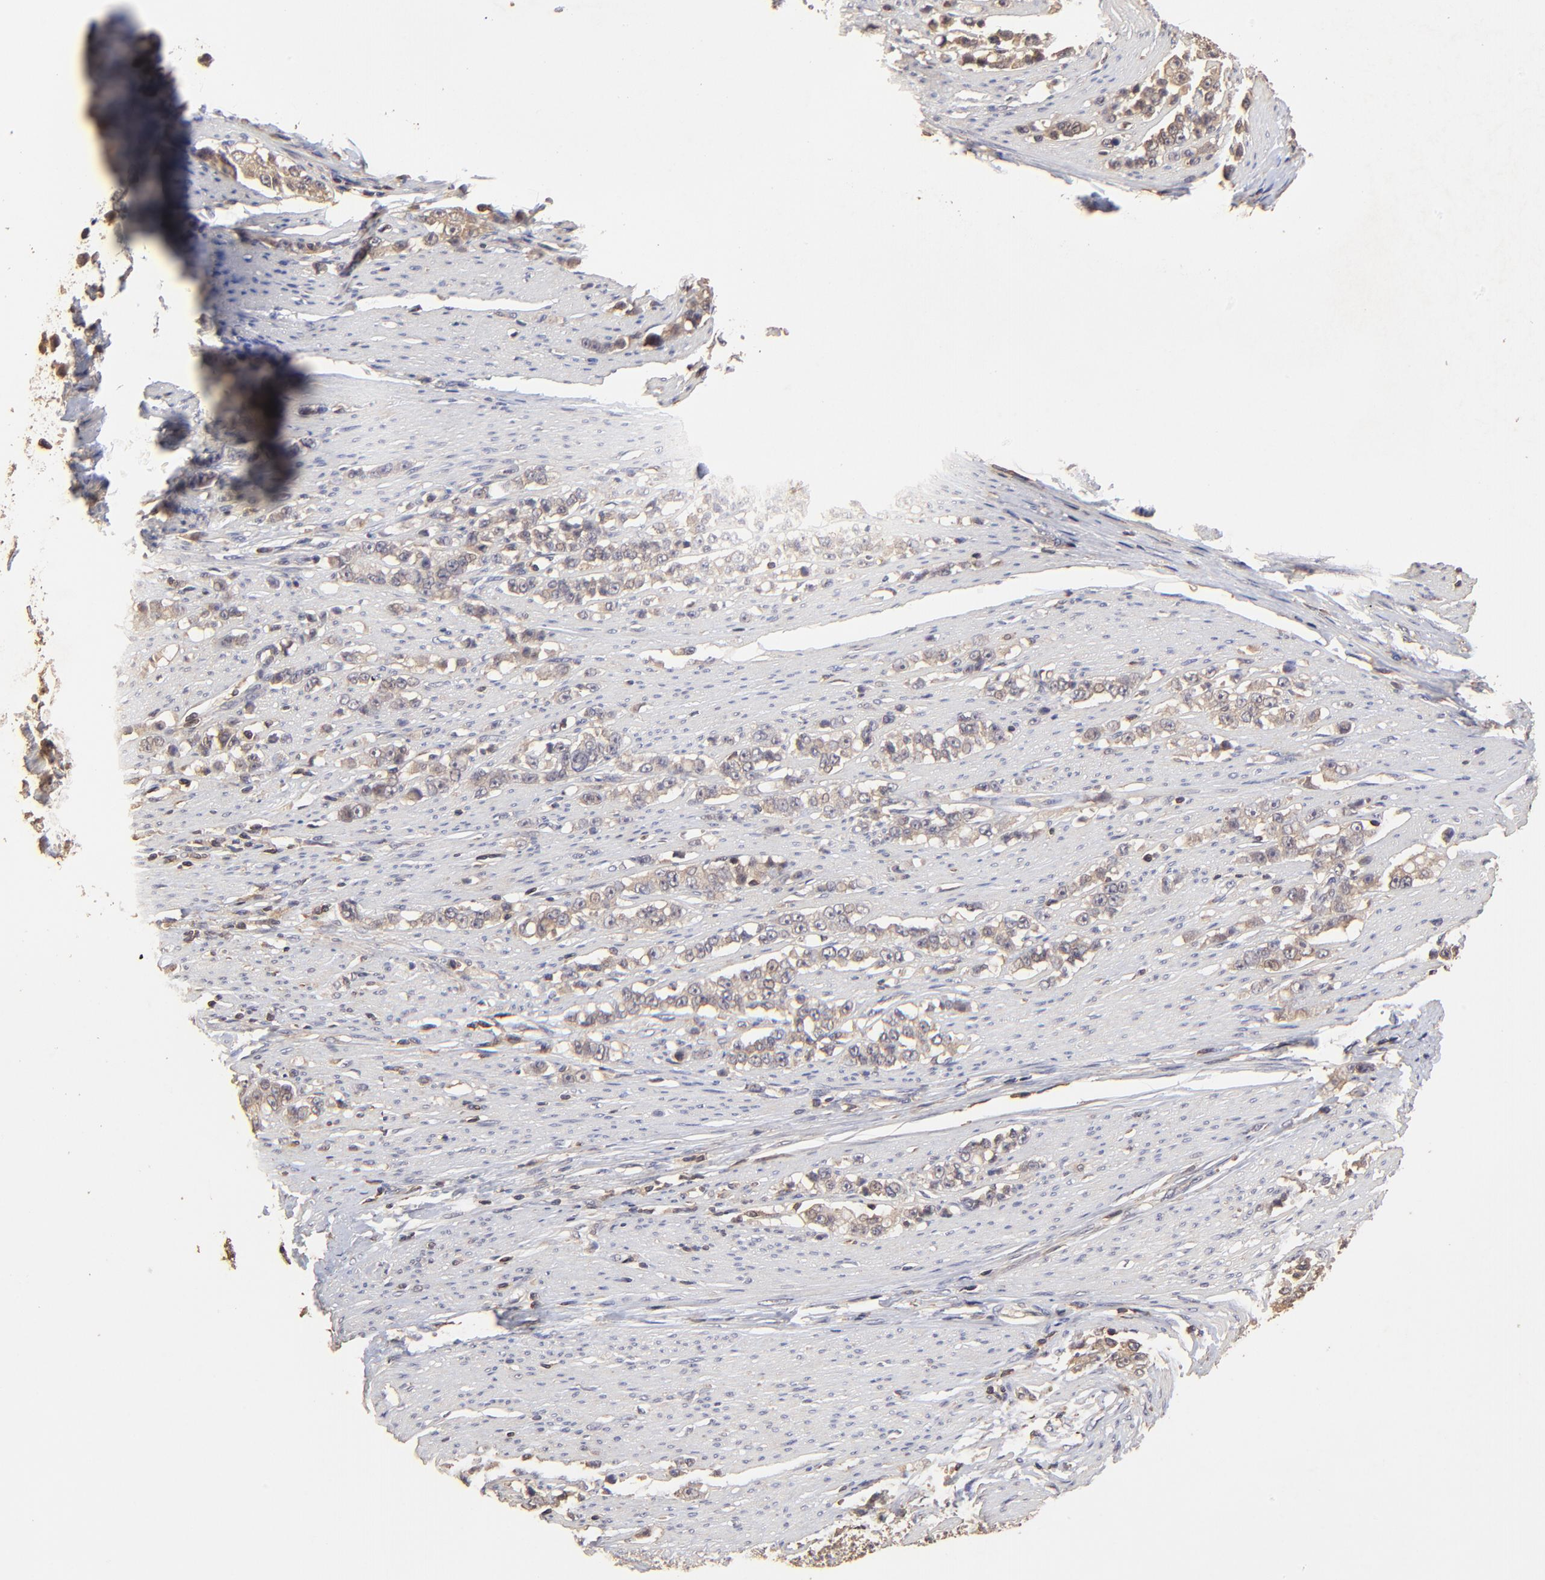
{"staining": {"intensity": "moderate", "quantity": ">75%", "location": "cytoplasmic/membranous"}, "tissue": "stomach cancer", "cell_type": "Tumor cells", "image_type": "cancer", "snomed": [{"axis": "morphology", "description": "Adenocarcinoma, NOS"}, {"axis": "topography", "description": "Stomach, lower"}], "caption": "The immunohistochemical stain shows moderate cytoplasmic/membranous staining in tumor cells of adenocarcinoma (stomach) tissue. (Brightfield microscopy of DAB IHC at high magnification).", "gene": "STON2", "patient": {"sex": "male", "age": 88}}